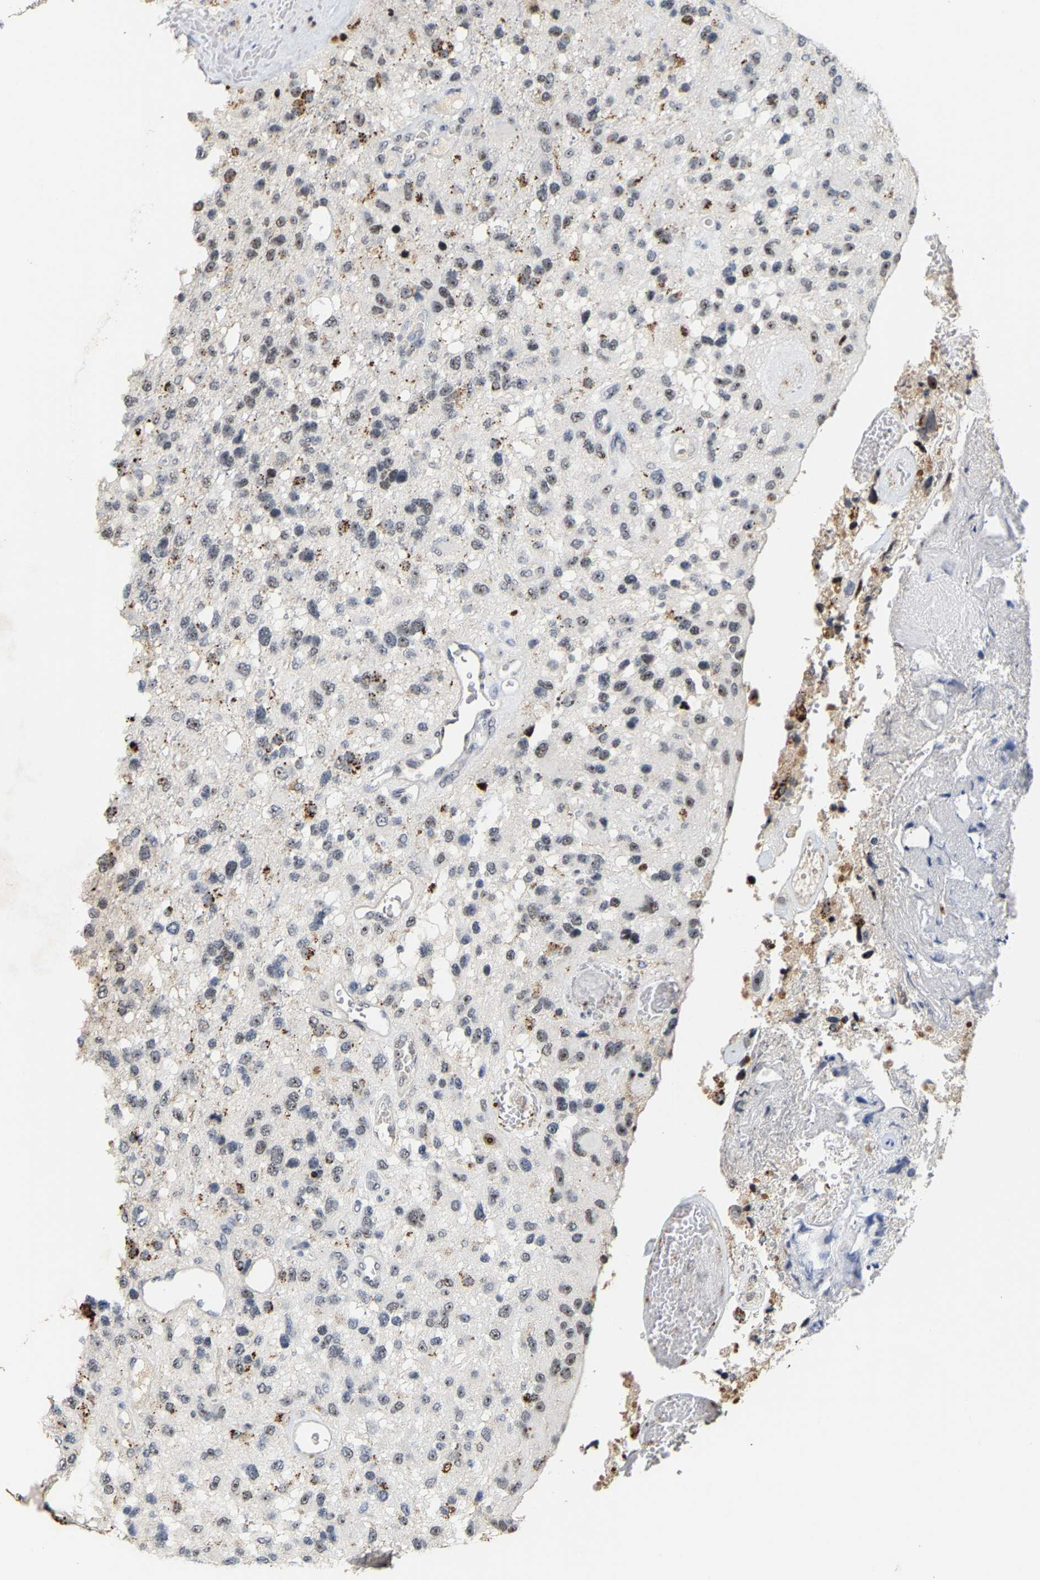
{"staining": {"intensity": "strong", "quantity": "<25%", "location": "cytoplasmic/membranous,nuclear"}, "tissue": "glioma", "cell_type": "Tumor cells", "image_type": "cancer", "snomed": [{"axis": "morphology", "description": "Glioma, malignant, High grade"}, {"axis": "topography", "description": "Brain"}], "caption": "An immunohistochemistry photomicrograph of tumor tissue is shown. Protein staining in brown shows strong cytoplasmic/membranous and nuclear positivity in glioma within tumor cells. (IHC, brightfield microscopy, high magnification).", "gene": "NOP58", "patient": {"sex": "female", "age": 58}}